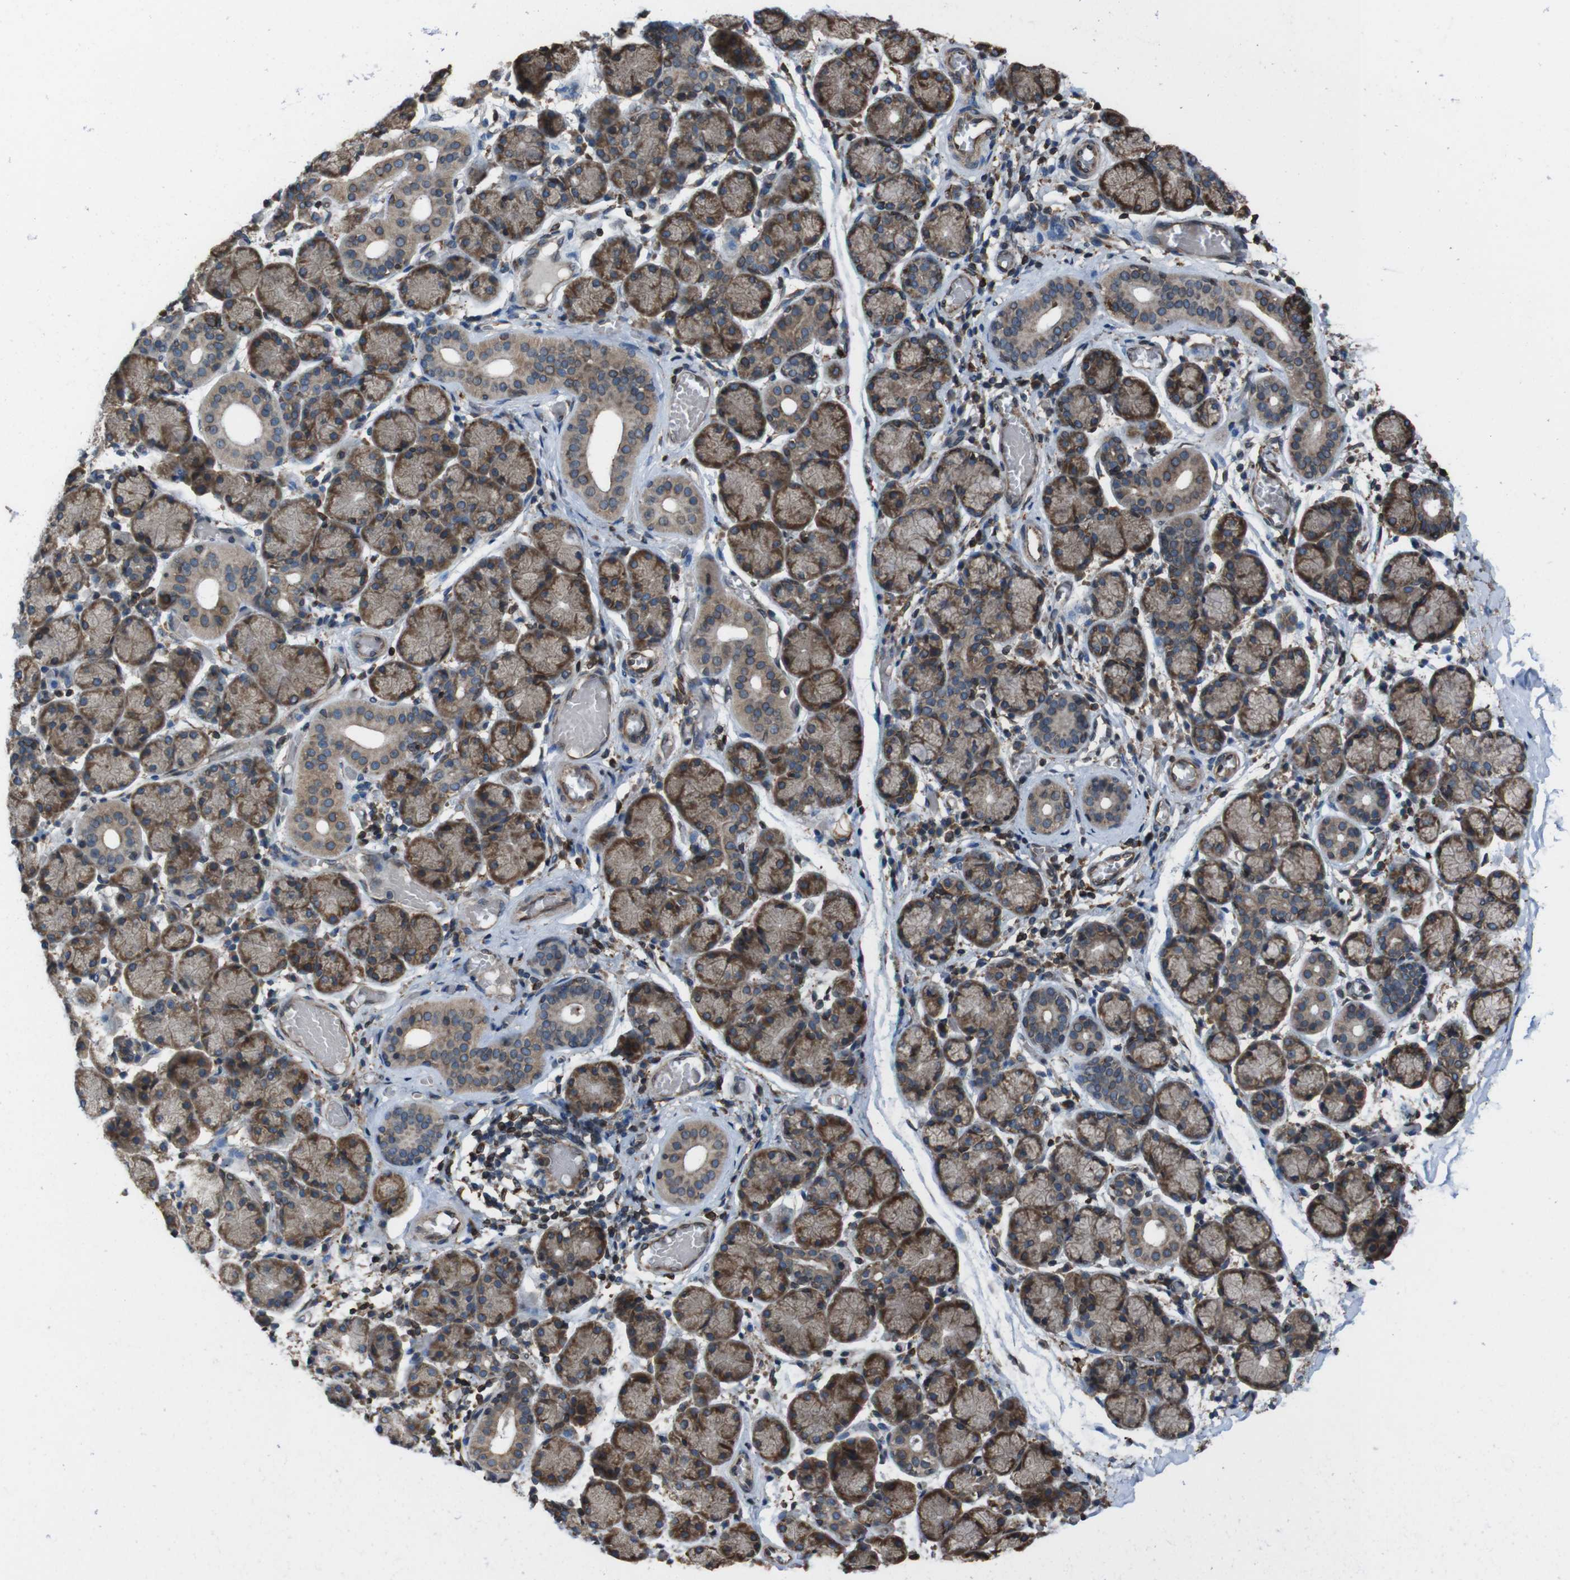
{"staining": {"intensity": "moderate", "quantity": ">75%", "location": "cytoplasmic/membranous"}, "tissue": "salivary gland", "cell_type": "Glandular cells", "image_type": "normal", "snomed": [{"axis": "morphology", "description": "Normal tissue, NOS"}, {"axis": "topography", "description": "Salivary gland"}], "caption": "Immunohistochemistry (IHC) of normal salivary gland displays medium levels of moderate cytoplasmic/membranous positivity in approximately >75% of glandular cells. Nuclei are stained in blue.", "gene": "APMAP", "patient": {"sex": "female", "age": 24}}